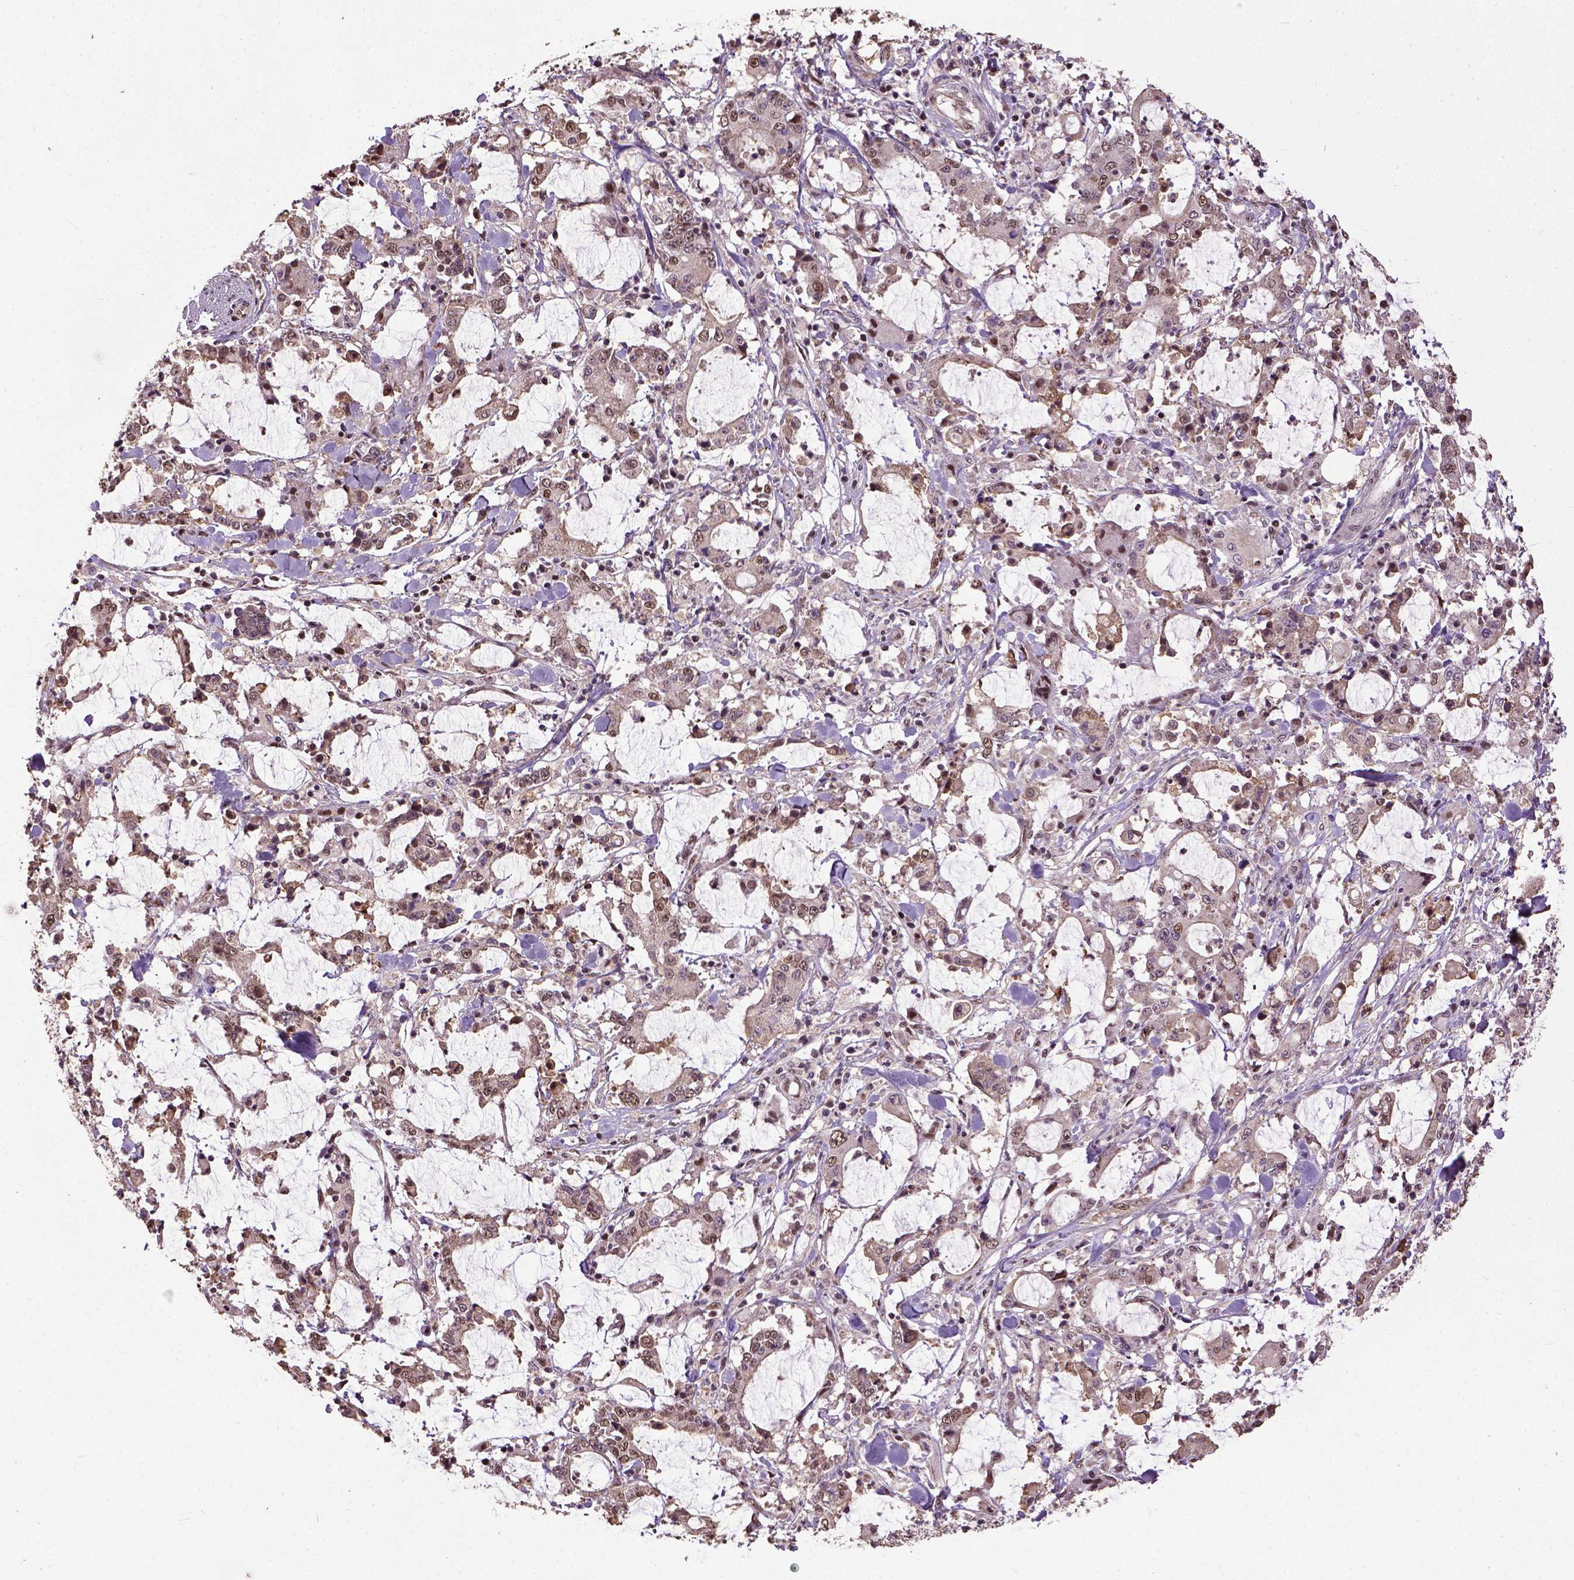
{"staining": {"intensity": "moderate", "quantity": ">75%", "location": "nuclear"}, "tissue": "stomach cancer", "cell_type": "Tumor cells", "image_type": "cancer", "snomed": [{"axis": "morphology", "description": "Adenocarcinoma, NOS"}, {"axis": "topography", "description": "Stomach, upper"}], "caption": "Human stomach adenocarcinoma stained for a protein (brown) reveals moderate nuclear positive positivity in approximately >75% of tumor cells.", "gene": "UBA3", "patient": {"sex": "male", "age": 68}}